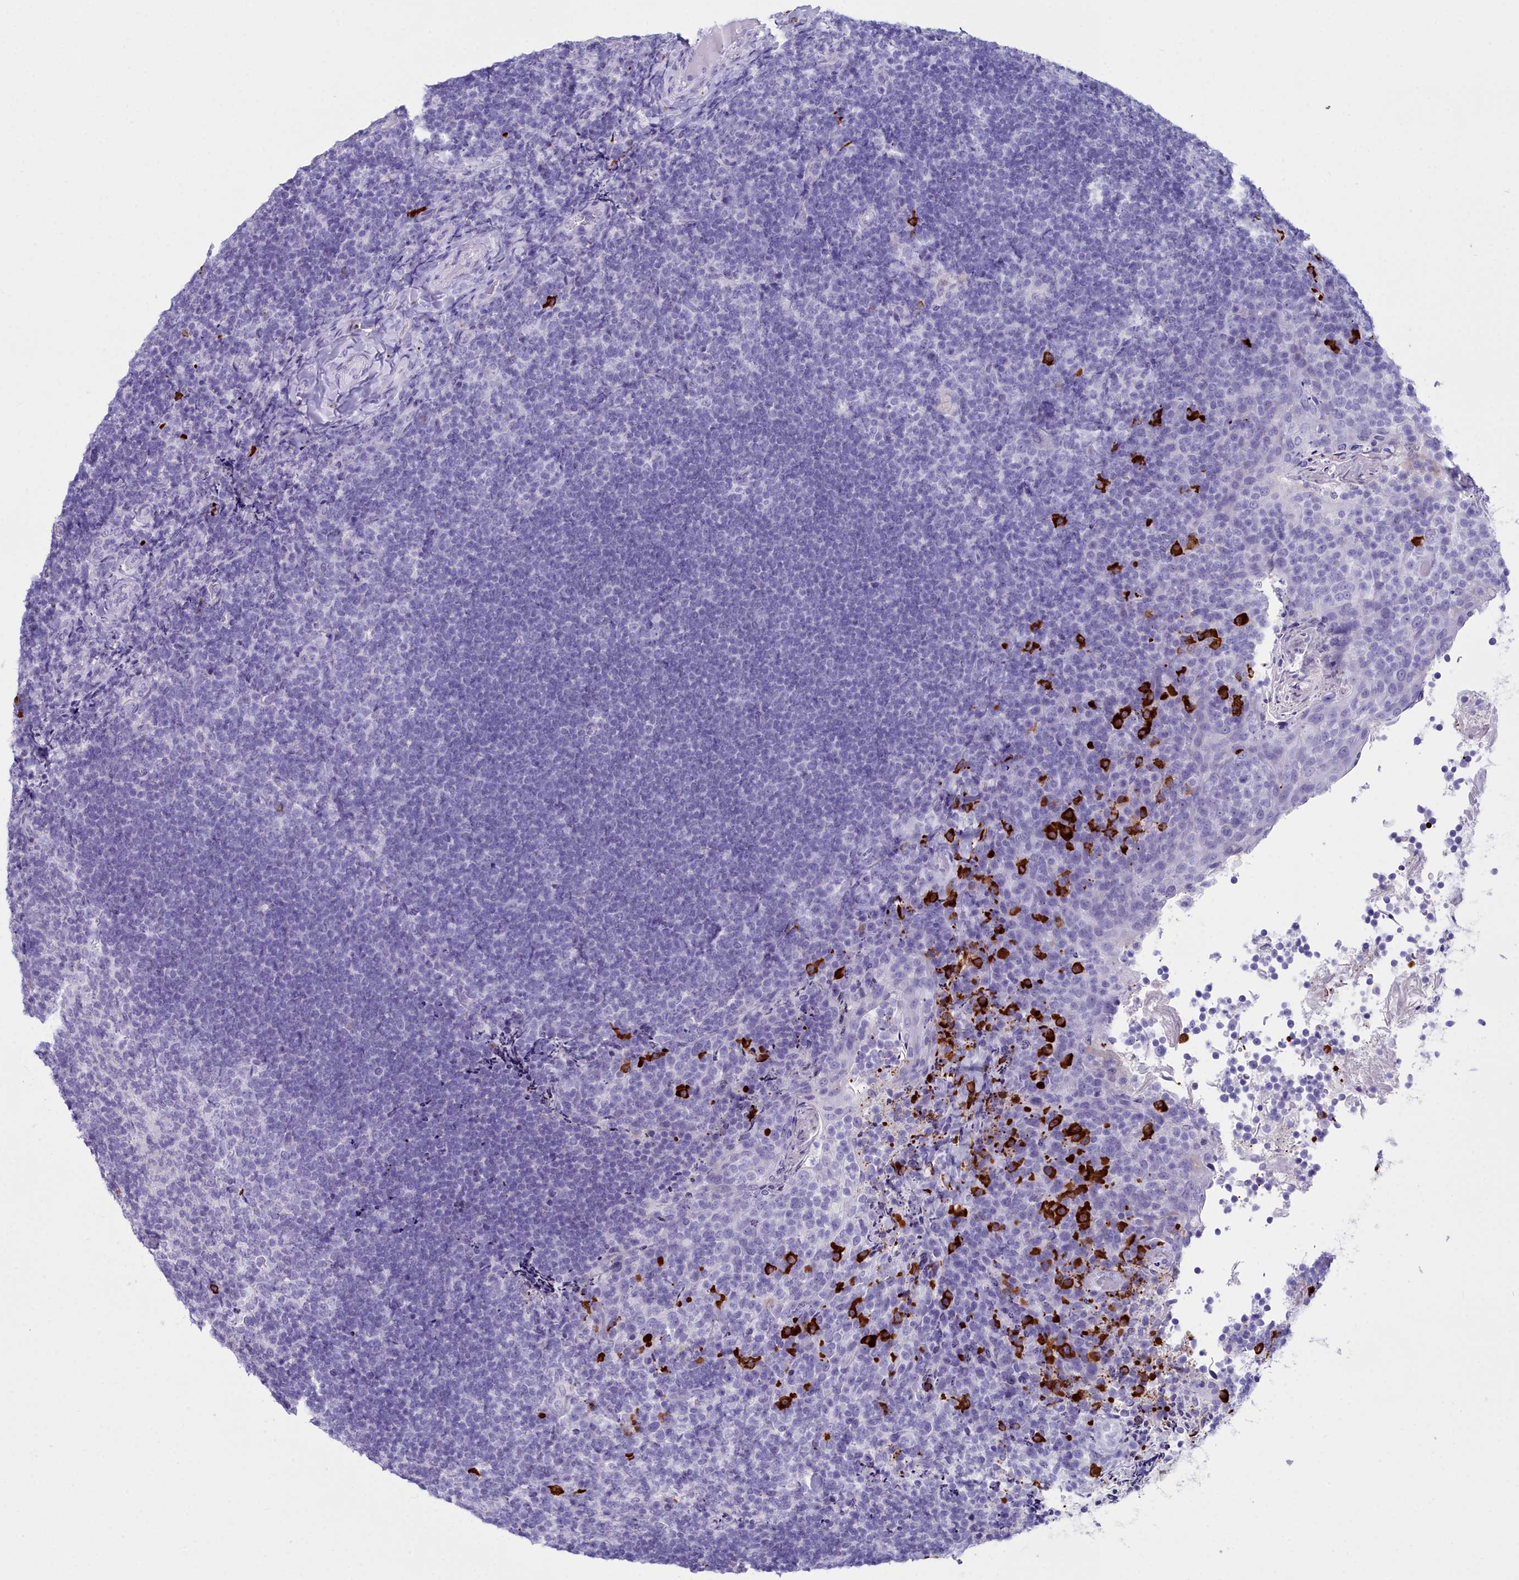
{"staining": {"intensity": "negative", "quantity": "none", "location": "none"}, "tissue": "tonsil", "cell_type": "Germinal center cells", "image_type": "normal", "snomed": [{"axis": "morphology", "description": "Normal tissue, NOS"}, {"axis": "topography", "description": "Tonsil"}], "caption": "The immunohistochemistry (IHC) image has no significant expression in germinal center cells of tonsil. (Brightfield microscopy of DAB immunohistochemistry (IHC) at high magnification).", "gene": "MAP6", "patient": {"sex": "female", "age": 10}}